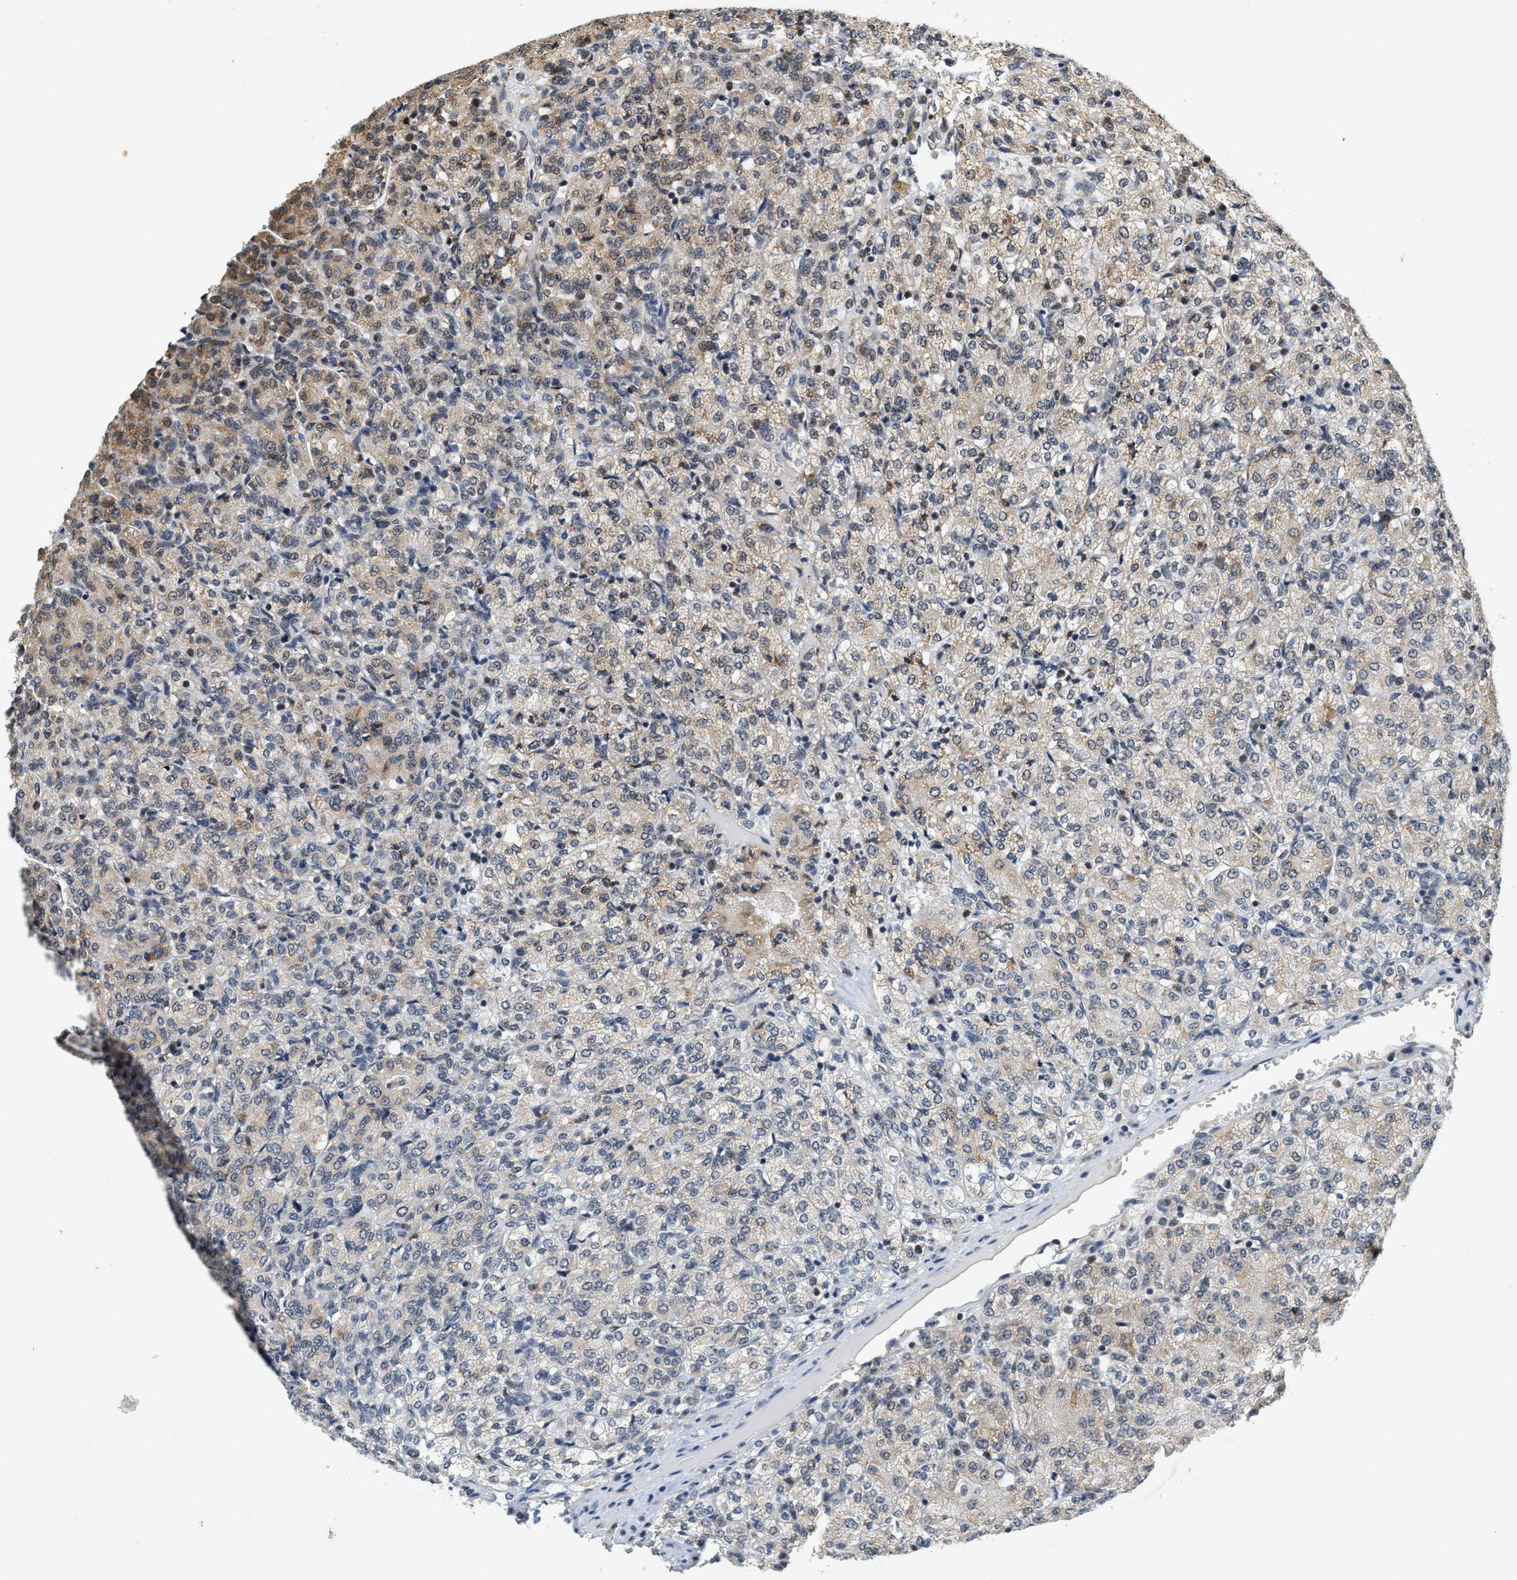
{"staining": {"intensity": "weak", "quantity": ">75%", "location": "cytoplasmic/membranous"}, "tissue": "renal cancer", "cell_type": "Tumor cells", "image_type": "cancer", "snomed": [{"axis": "morphology", "description": "Adenocarcinoma, NOS"}, {"axis": "topography", "description": "Kidney"}], "caption": "About >75% of tumor cells in renal cancer display weak cytoplasmic/membranous protein positivity as visualized by brown immunohistochemical staining.", "gene": "GIGYF1", "patient": {"sex": "male", "age": 77}}